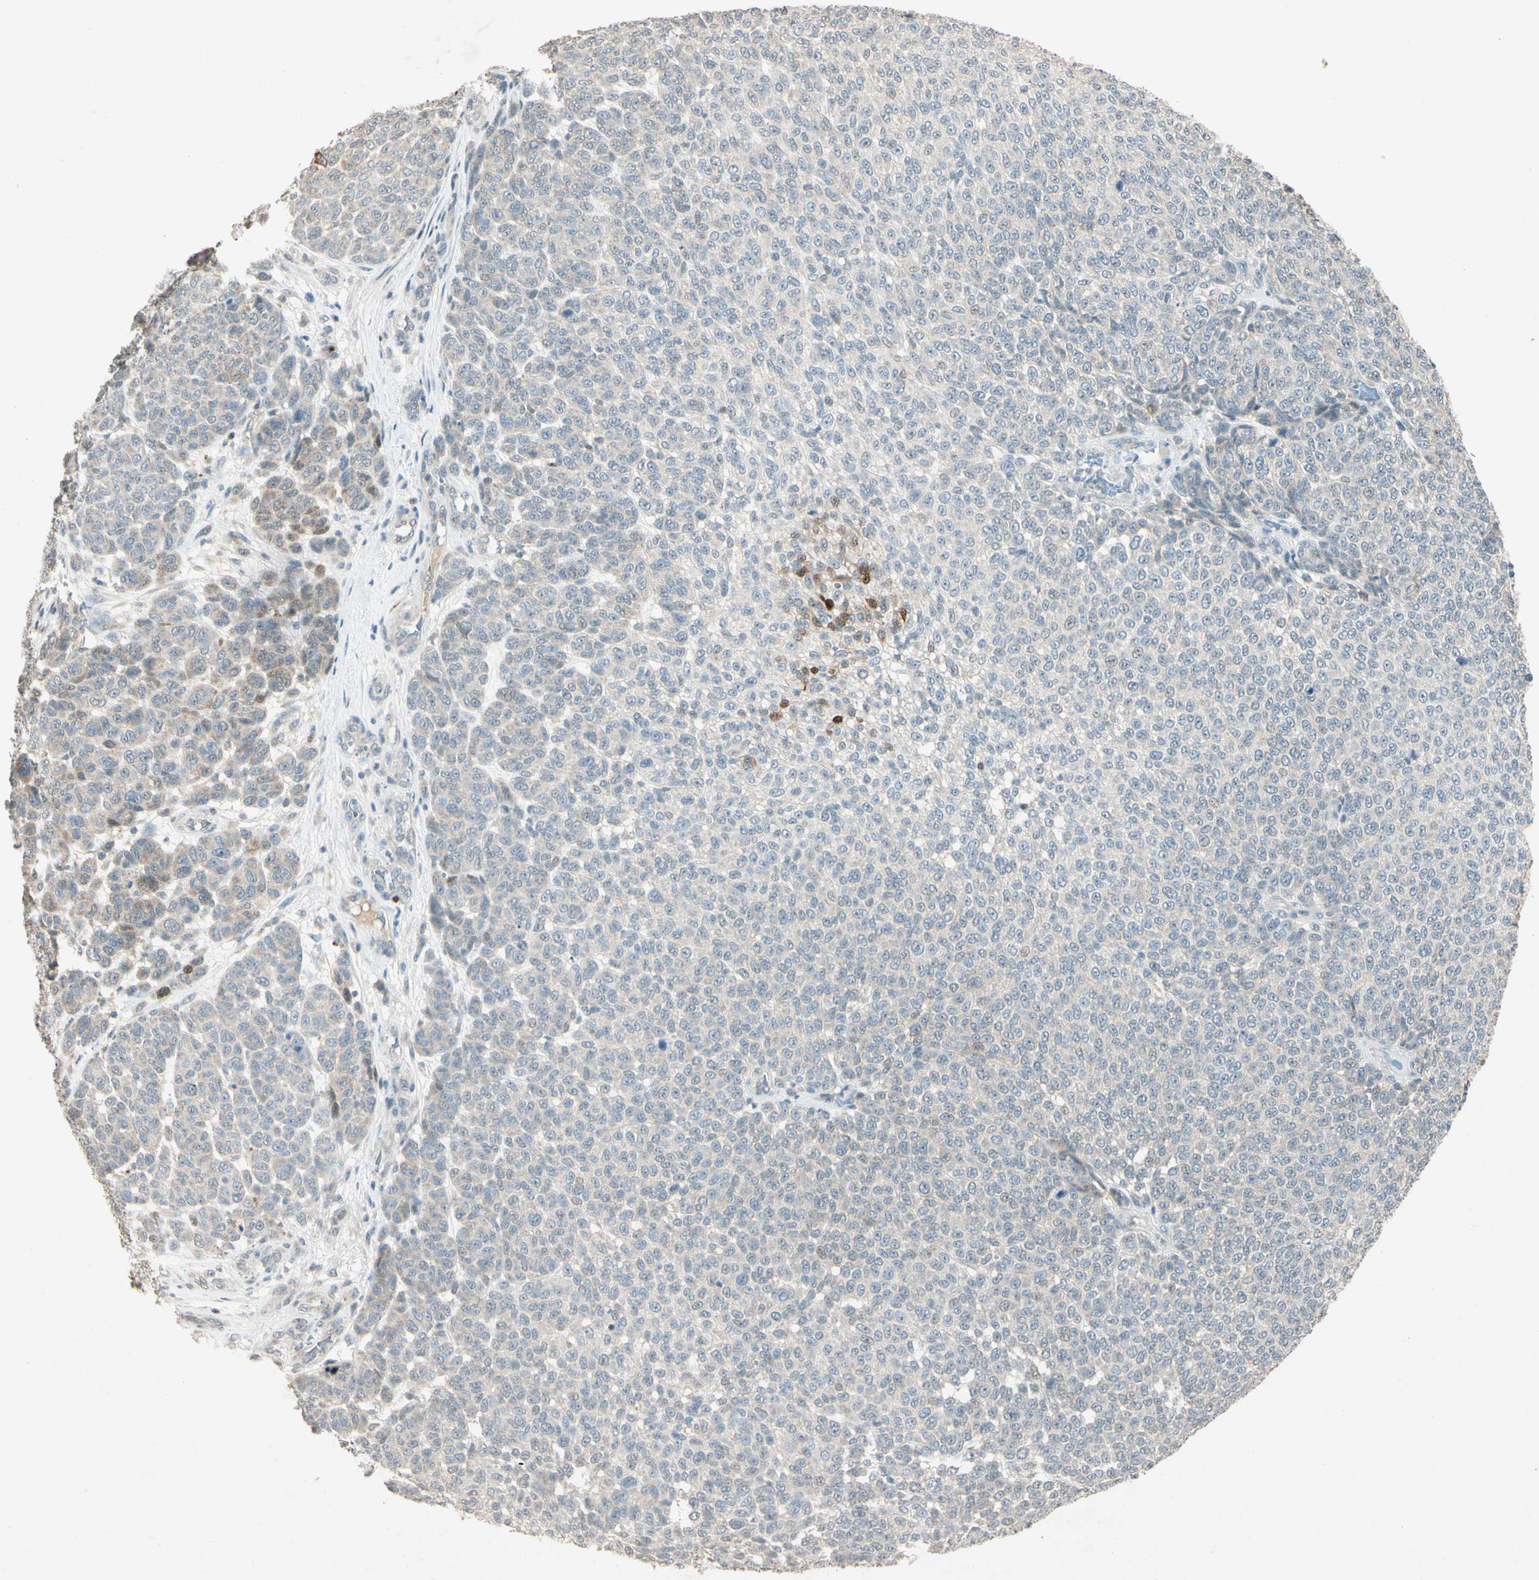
{"staining": {"intensity": "moderate", "quantity": "<25%", "location": "nuclear"}, "tissue": "melanoma", "cell_type": "Tumor cells", "image_type": "cancer", "snomed": [{"axis": "morphology", "description": "Malignant melanoma, NOS"}, {"axis": "topography", "description": "Skin"}], "caption": "Protein staining of melanoma tissue reveals moderate nuclear staining in approximately <25% of tumor cells.", "gene": "HSPA1B", "patient": {"sex": "male", "age": 59}}